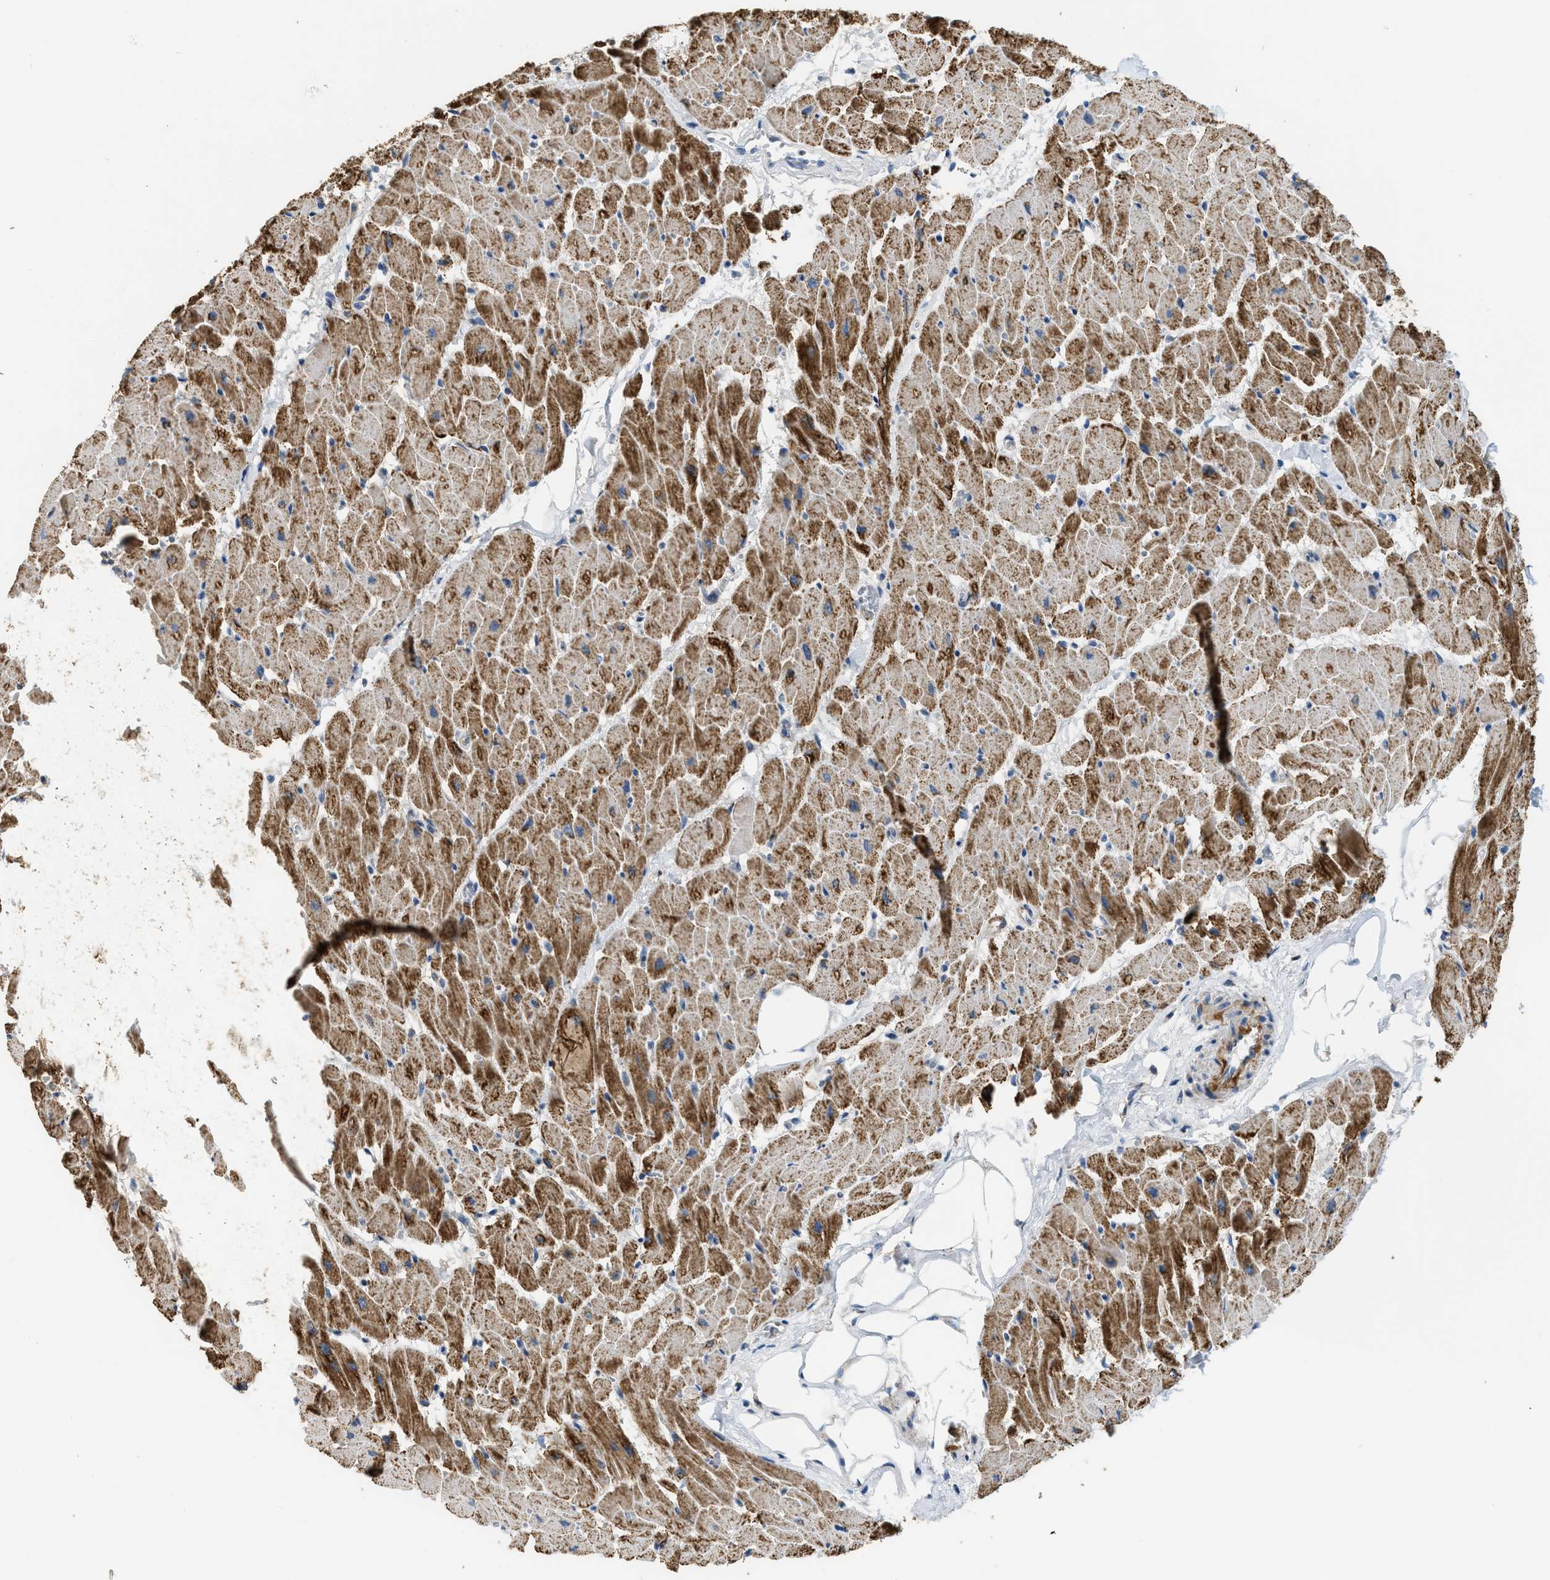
{"staining": {"intensity": "strong", "quantity": ">75%", "location": "cytoplasmic/membranous"}, "tissue": "heart muscle", "cell_type": "Cardiomyocytes", "image_type": "normal", "snomed": [{"axis": "morphology", "description": "Normal tissue, NOS"}, {"axis": "topography", "description": "Heart"}], "caption": "Heart muscle stained with IHC exhibits strong cytoplasmic/membranous staining in approximately >75% of cardiomyocytes. (IHC, brightfield microscopy, high magnification).", "gene": "GOT2", "patient": {"sex": "female", "age": 19}}